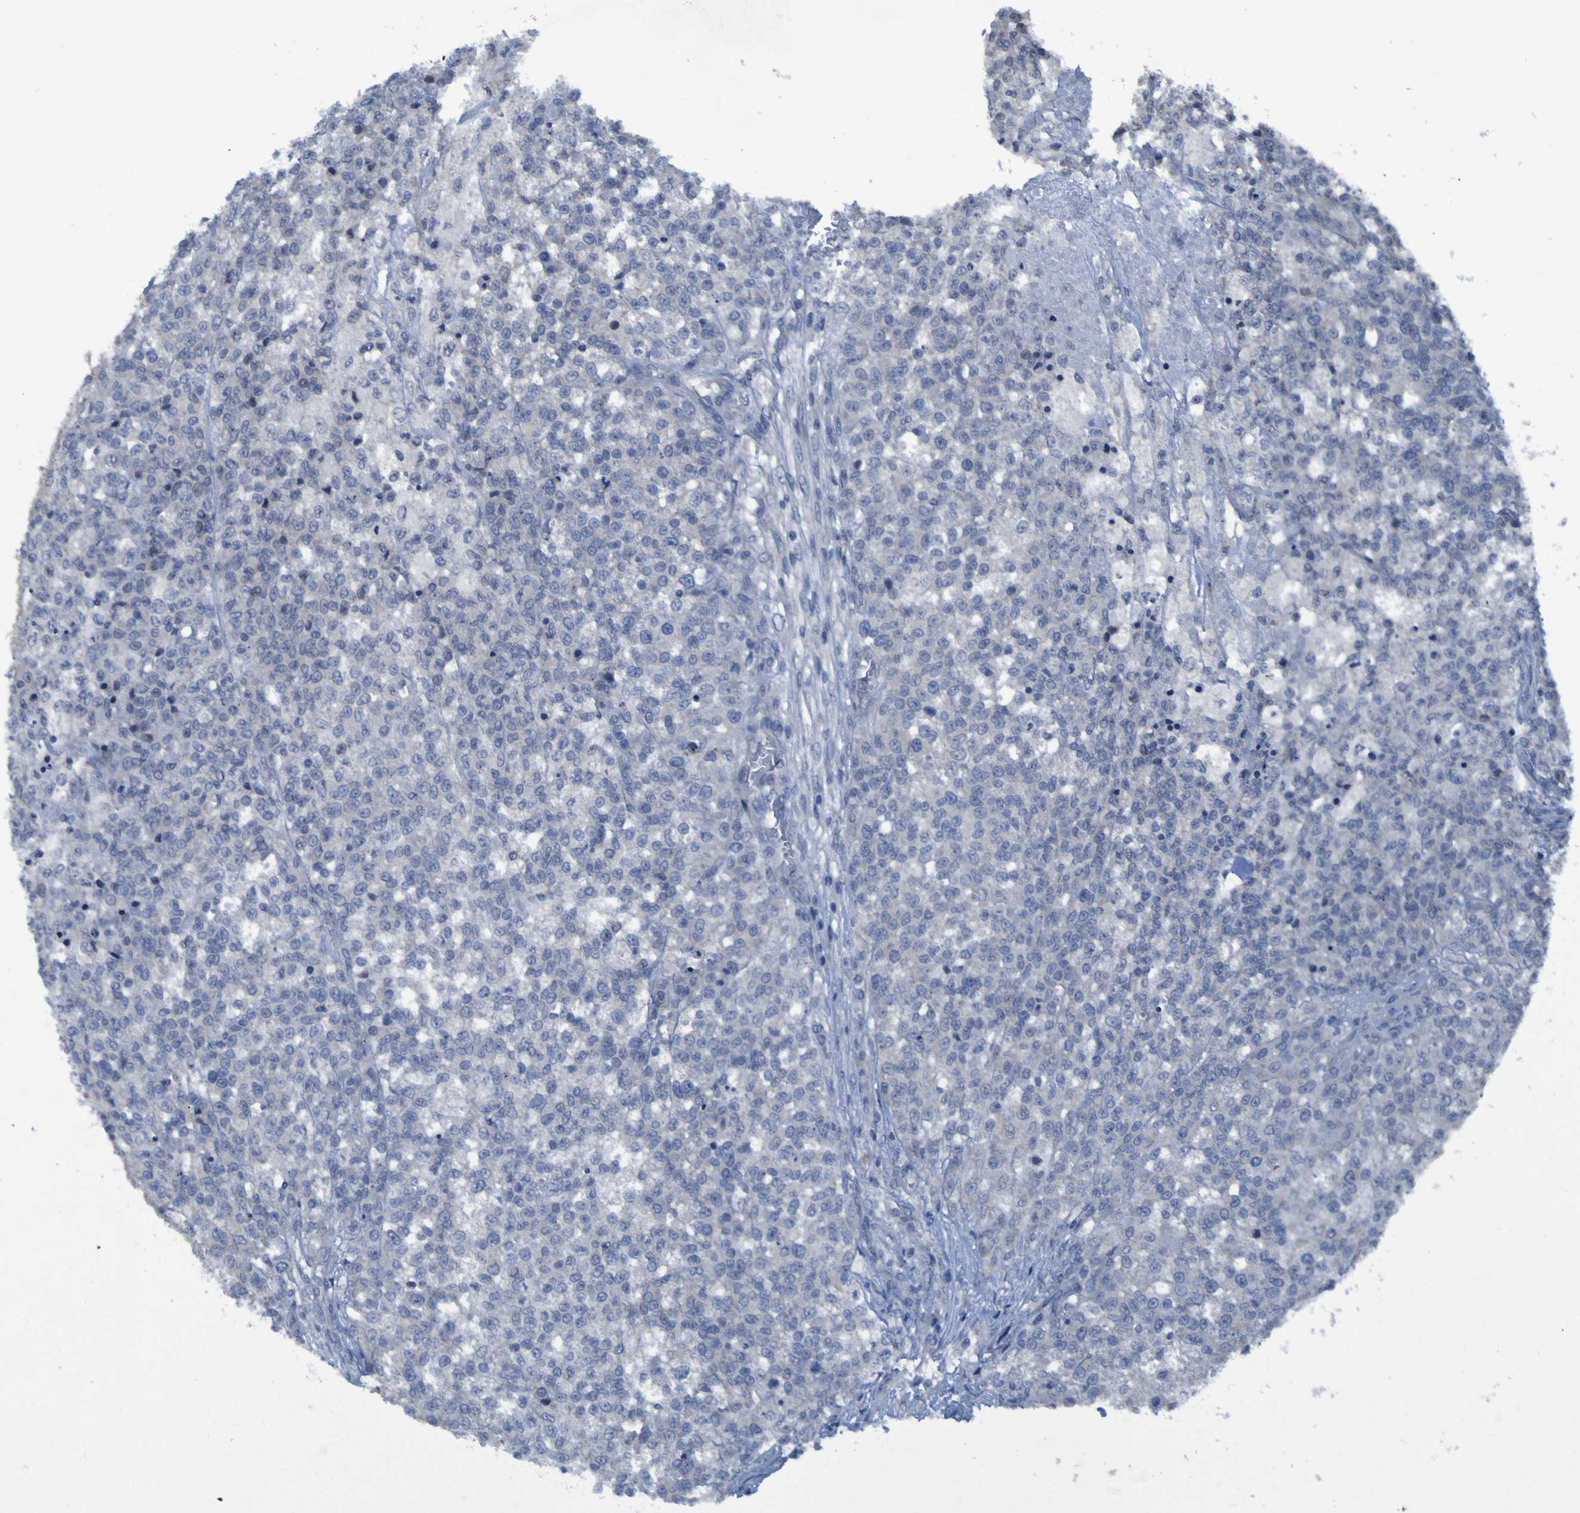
{"staining": {"intensity": "negative", "quantity": "none", "location": "none"}, "tissue": "testis cancer", "cell_type": "Tumor cells", "image_type": "cancer", "snomed": [{"axis": "morphology", "description": "Seminoma, NOS"}, {"axis": "topography", "description": "Testis"}], "caption": "There is no significant expression in tumor cells of seminoma (testis).", "gene": "CLDN18", "patient": {"sex": "male", "age": 59}}